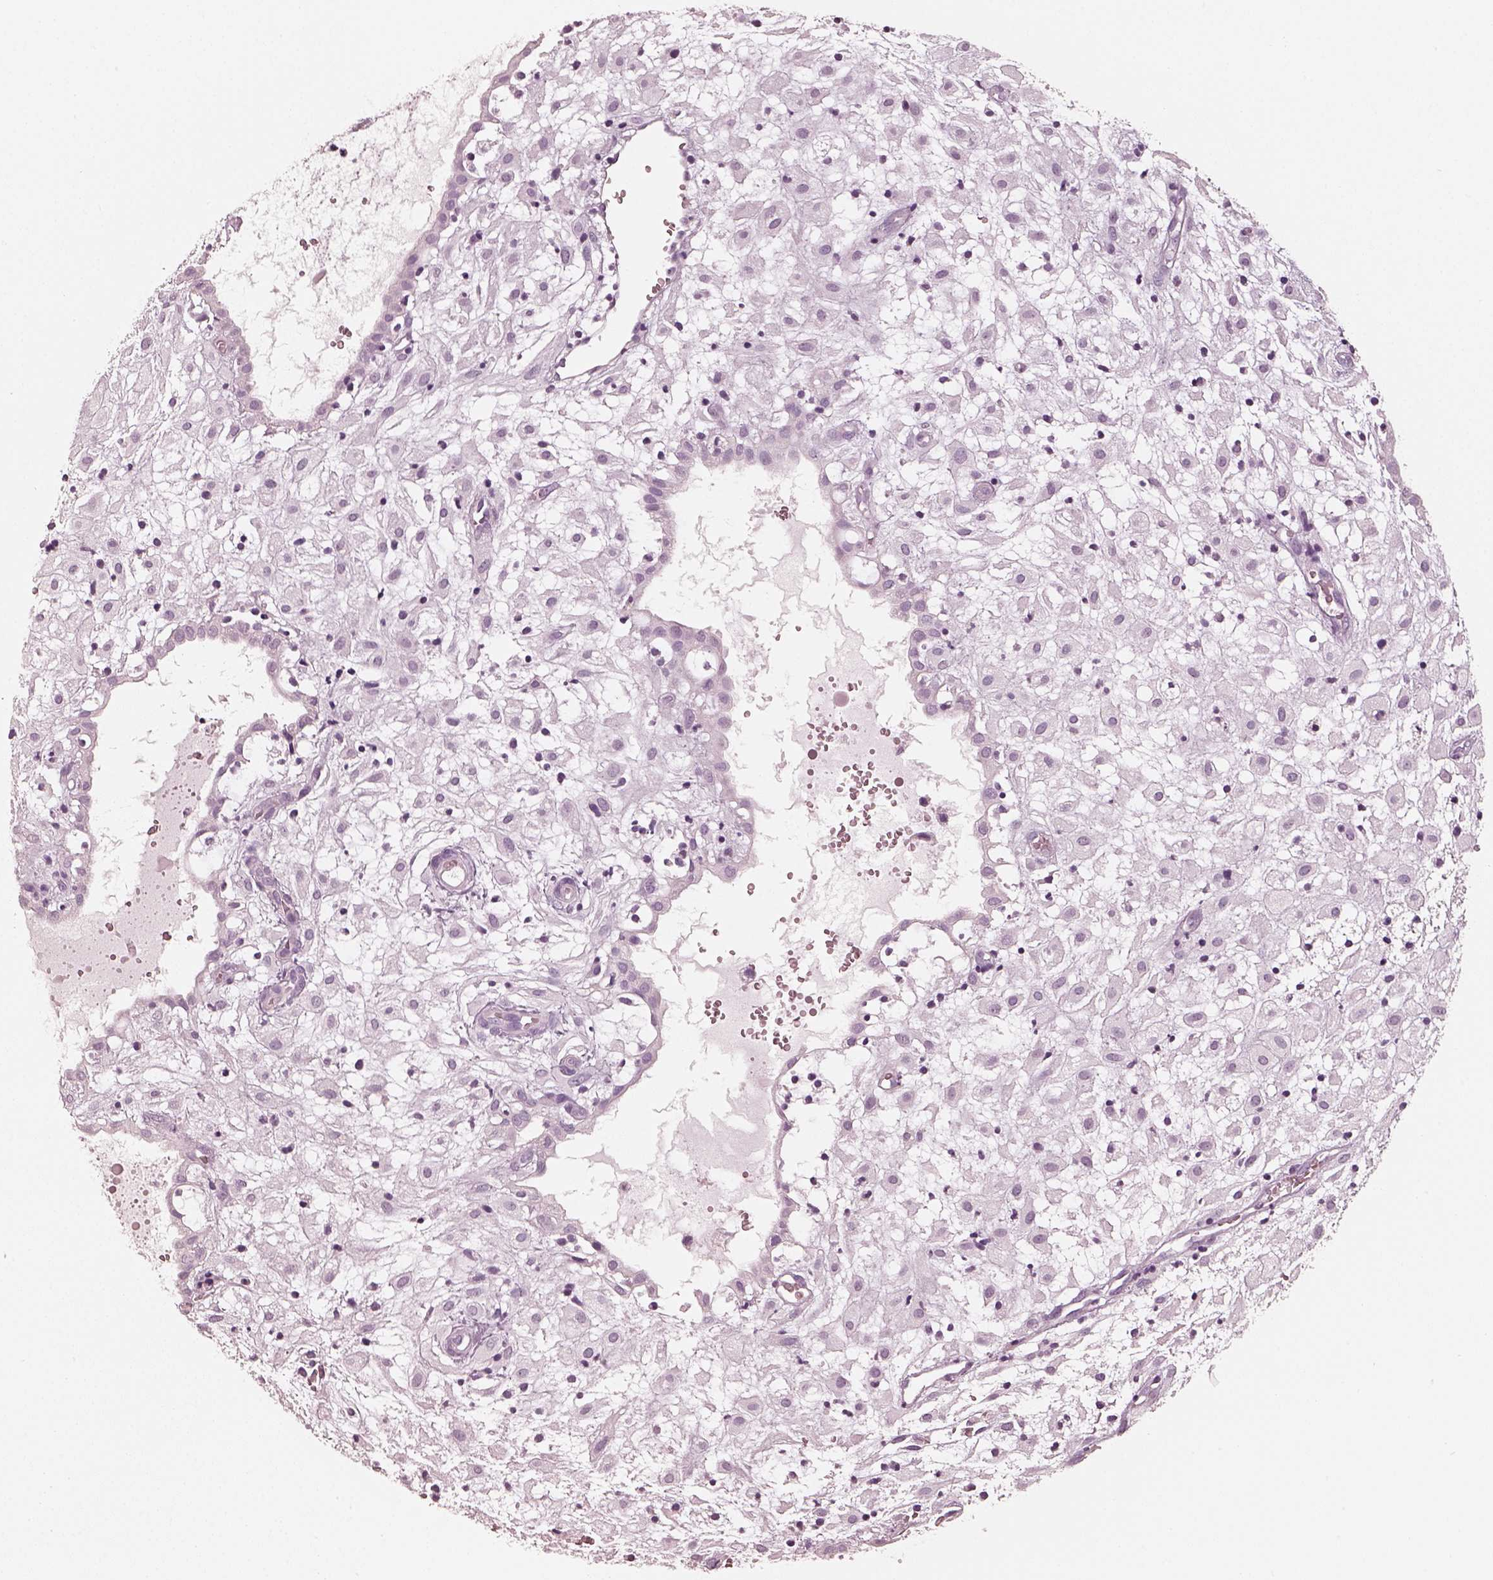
{"staining": {"intensity": "negative", "quantity": "none", "location": "none"}, "tissue": "placenta", "cell_type": "Decidual cells", "image_type": "normal", "snomed": [{"axis": "morphology", "description": "Normal tissue, NOS"}, {"axis": "topography", "description": "Placenta"}], "caption": "Immunohistochemical staining of normal human placenta demonstrates no significant positivity in decidual cells. (Brightfield microscopy of DAB immunohistochemistry at high magnification).", "gene": "R3HDML", "patient": {"sex": "female", "age": 24}}